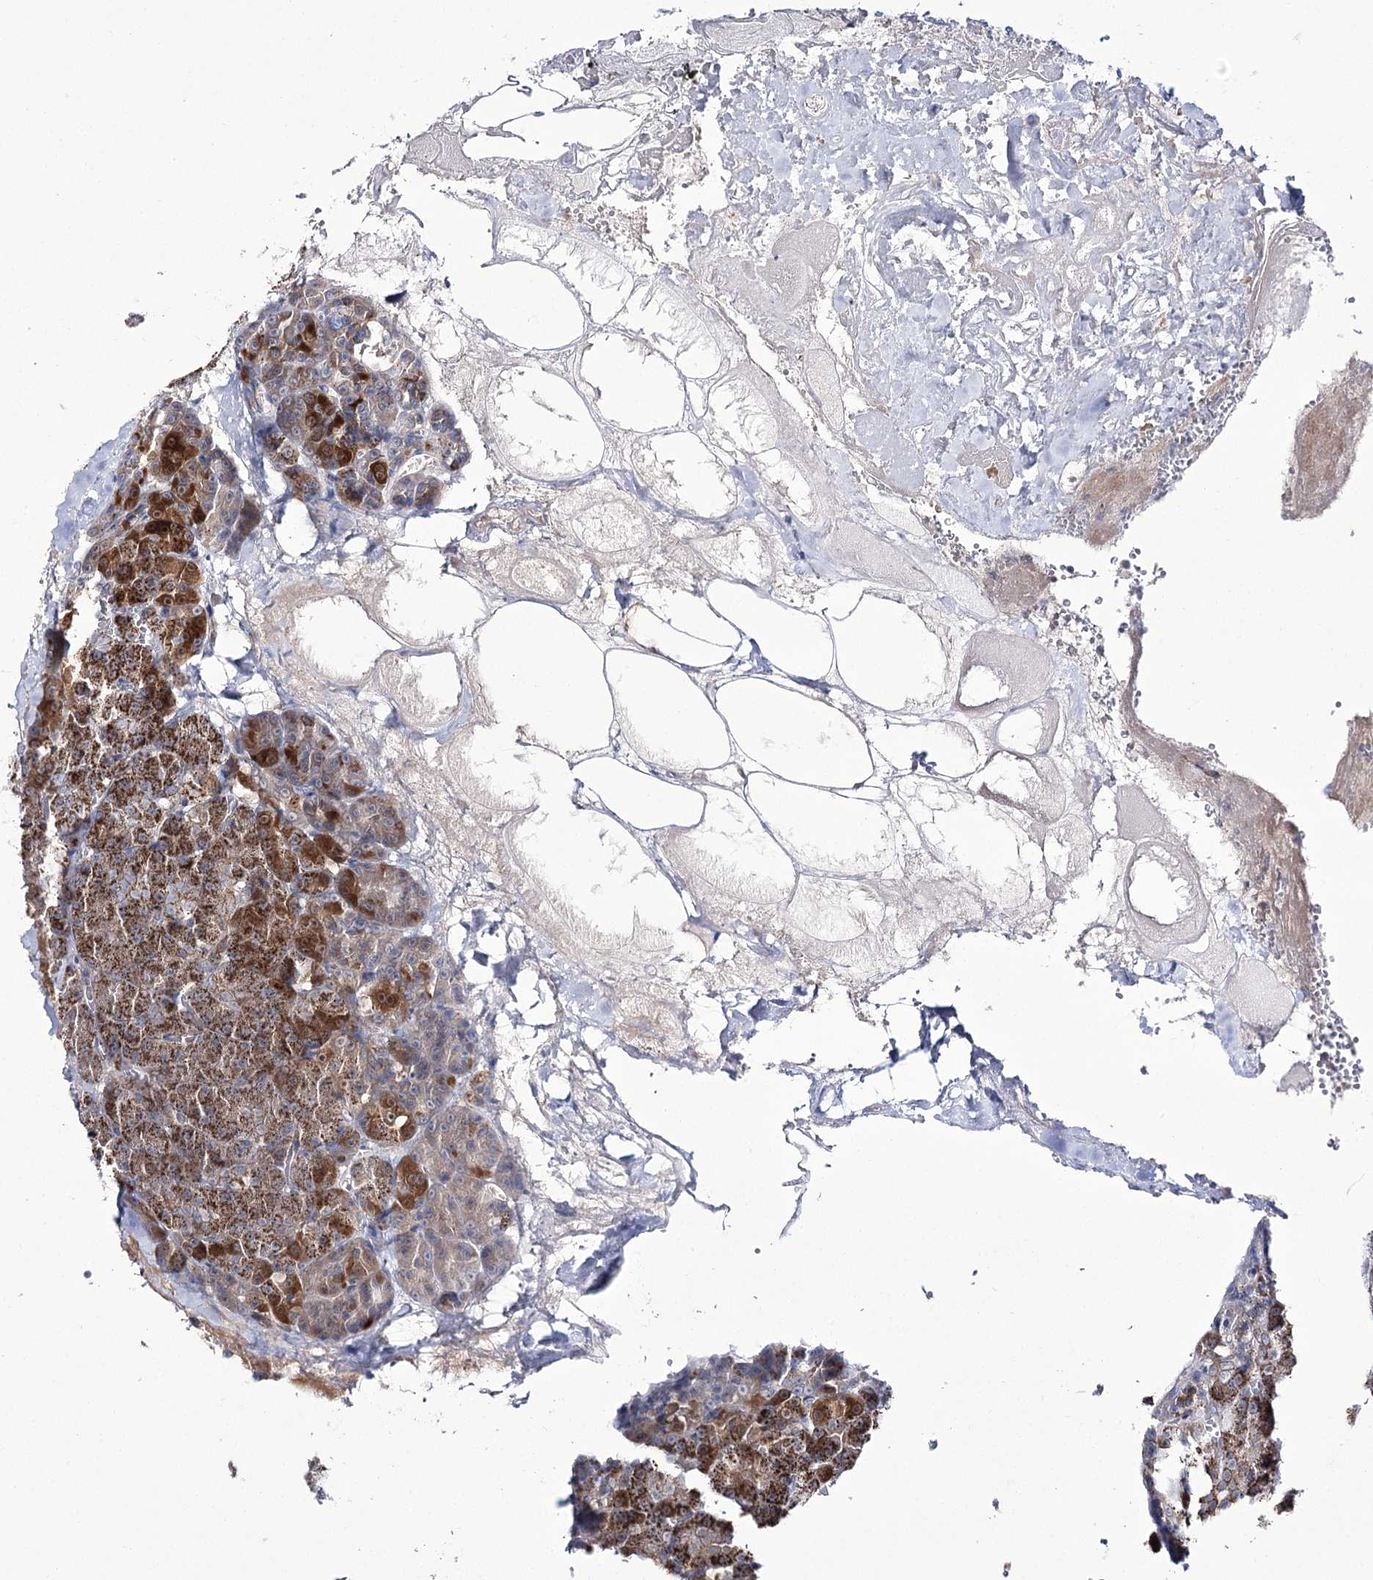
{"staining": {"intensity": "moderate", "quantity": ">75%", "location": "cytoplasmic/membranous"}, "tissue": "pancreas", "cell_type": "Exocrine glandular cells", "image_type": "normal", "snomed": [{"axis": "morphology", "description": "Normal tissue, NOS"}, {"axis": "morphology", "description": "Carcinoid, malignant, NOS"}, {"axis": "topography", "description": "Pancreas"}], "caption": "Normal pancreas reveals moderate cytoplasmic/membranous positivity in approximately >75% of exocrine glandular cells, visualized by immunohistochemistry. The protein of interest is stained brown, and the nuclei are stained in blue (DAB (3,3'-diaminobenzidine) IHC with brightfield microscopy, high magnification).", "gene": "NADK2", "patient": {"sex": "female", "age": 35}}